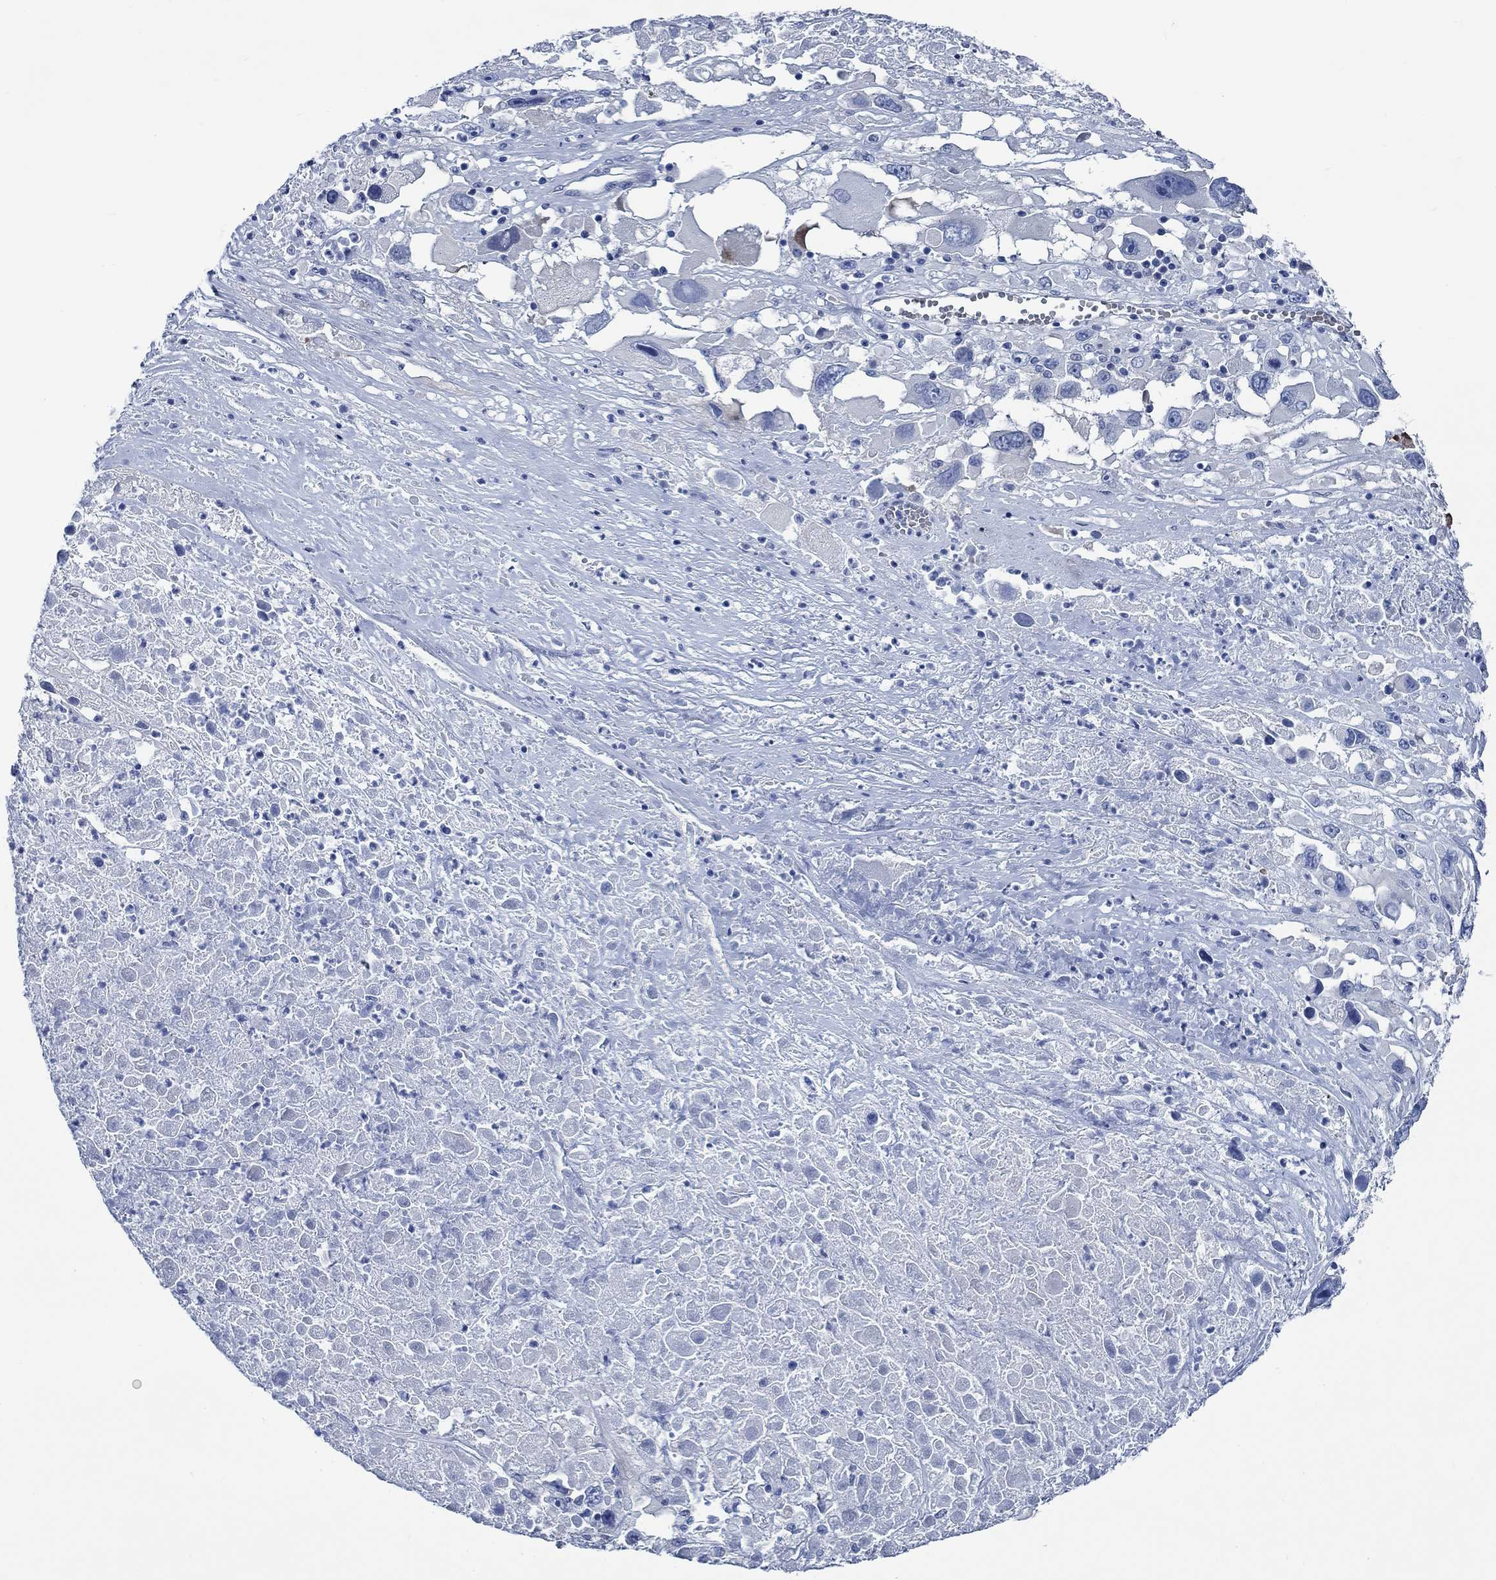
{"staining": {"intensity": "negative", "quantity": "none", "location": "none"}, "tissue": "melanoma", "cell_type": "Tumor cells", "image_type": "cancer", "snomed": [{"axis": "morphology", "description": "Malignant melanoma, Metastatic site"}, {"axis": "topography", "description": "Lymph node"}], "caption": "Tumor cells are negative for protein expression in human malignant melanoma (metastatic site).", "gene": "SVEP1", "patient": {"sex": "male", "age": 50}}